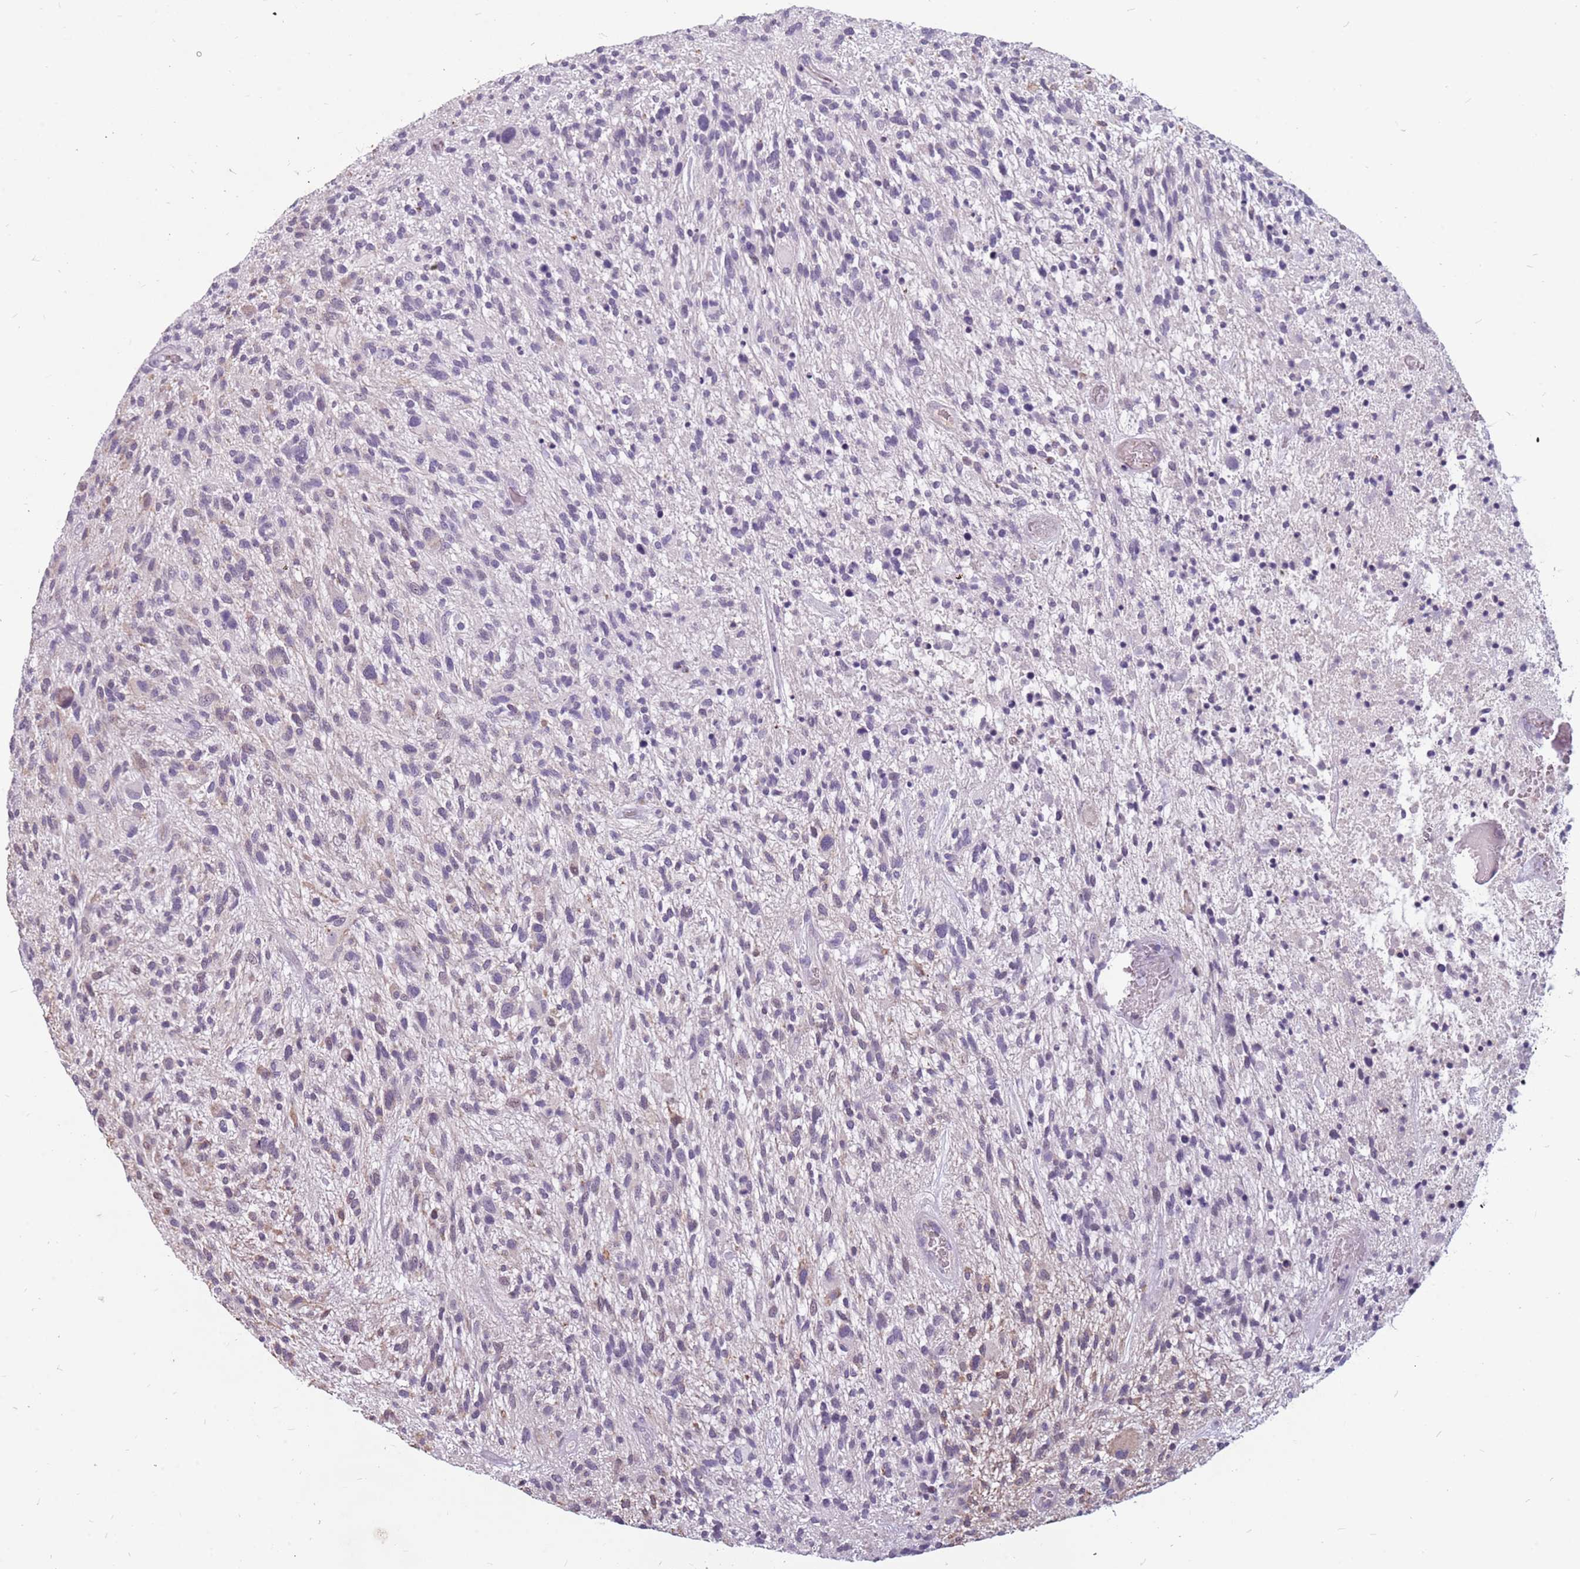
{"staining": {"intensity": "negative", "quantity": "none", "location": "none"}, "tissue": "glioma", "cell_type": "Tumor cells", "image_type": "cancer", "snomed": [{"axis": "morphology", "description": "Glioma, malignant, High grade"}, {"axis": "topography", "description": "Brain"}], "caption": "High power microscopy micrograph of an IHC image of malignant high-grade glioma, revealing no significant expression in tumor cells. (Brightfield microscopy of DAB (3,3'-diaminobenzidine) immunohistochemistry (IHC) at high magnification).", "gene": "NEK6", "patient": {"sex": "male", "age": 47}}